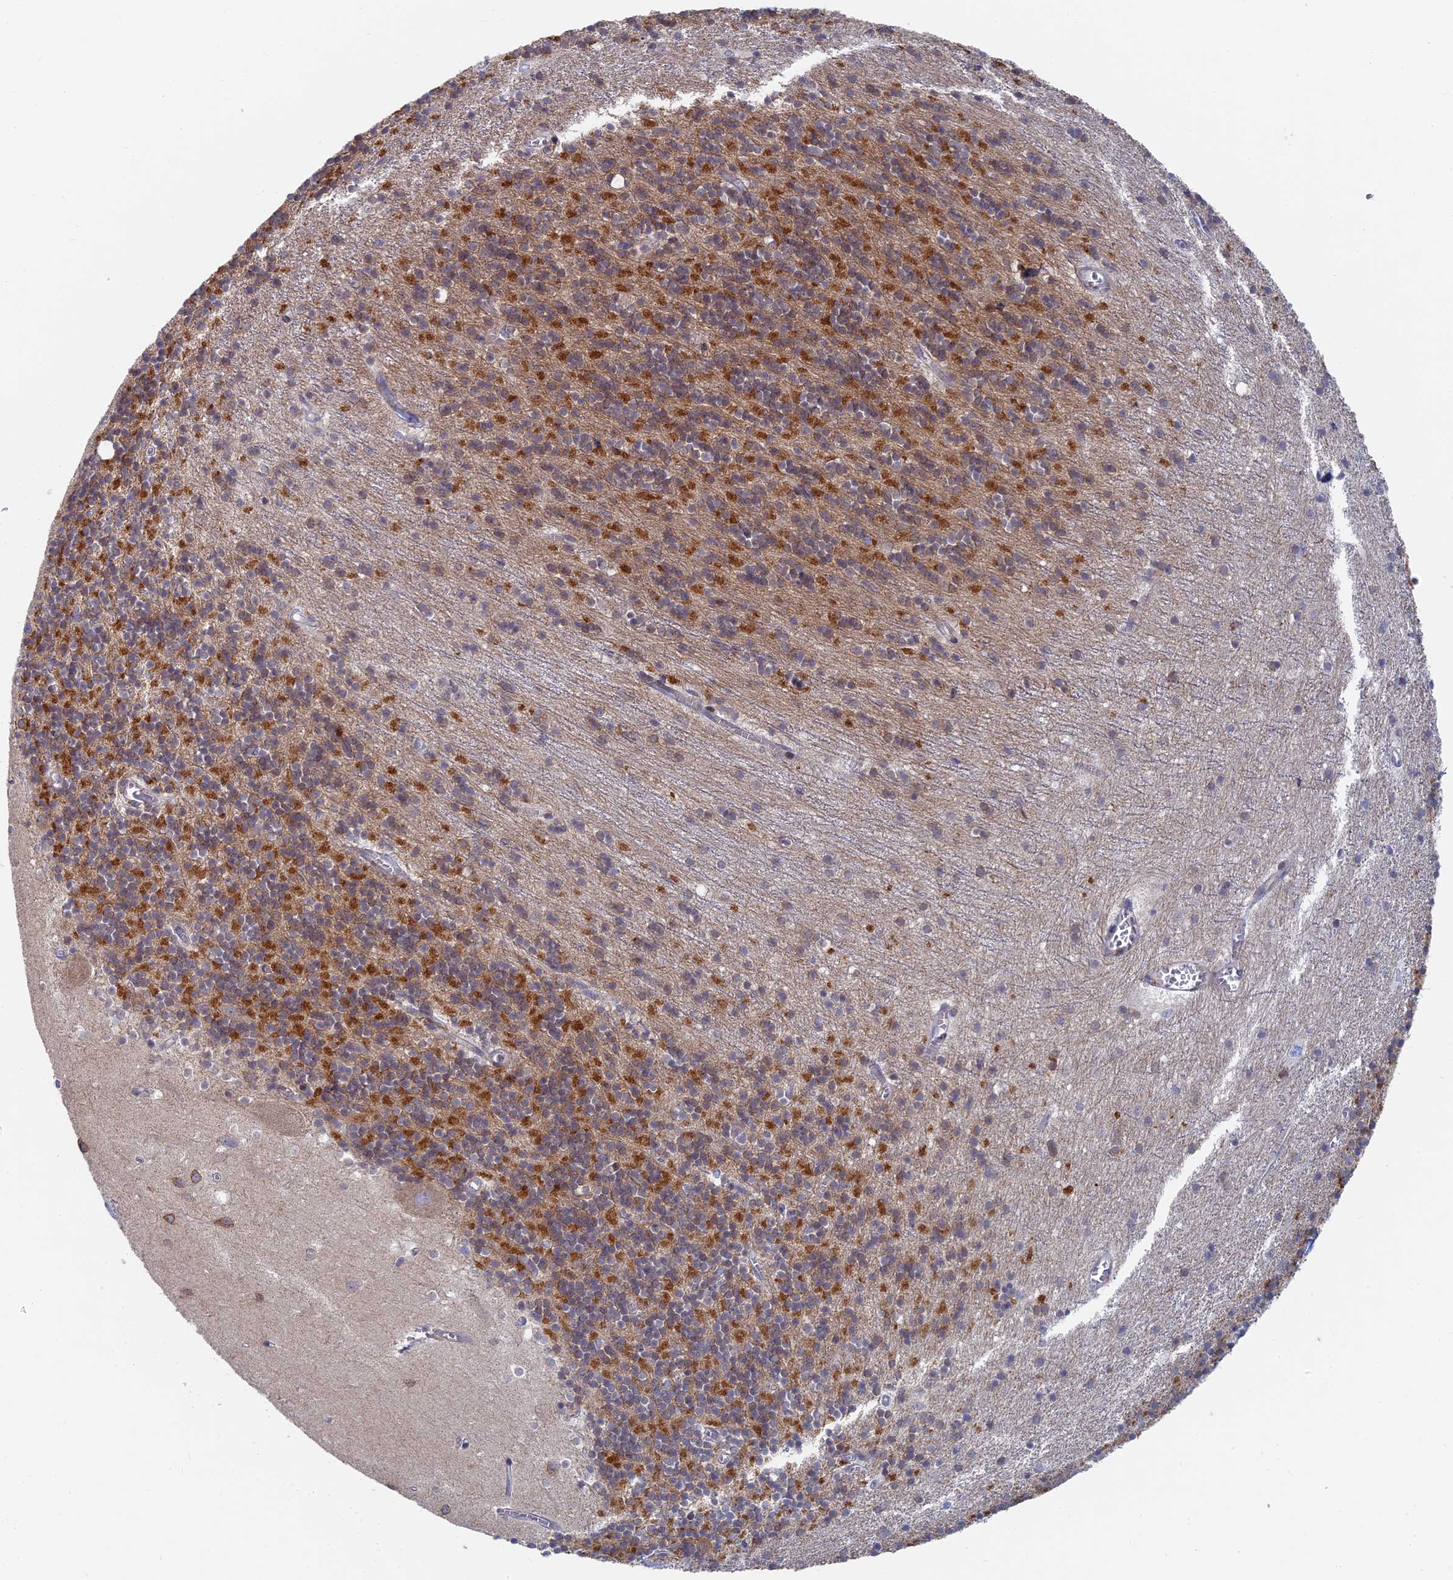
{"staining": {"intensity": "moderate", "quantity": "25%-75%", "location": "cytoplasmic/membranous"}, "tissue": "cerebellum", "cell_type": "Cells in granular layer", "image_type": "normal", "snomed": [{"axis": "morphology", "description": "Normal tissue, NOS"}, {"axis": "topography", "description": "Cerebellum"}], "caption": "Cells in granular layer display medium levels of moderate cytoplasmic/membranous positivity in about 25%-75% of cells in unremarkable human cerebellum.", "gene": "TBC1D30", "patient": {"sex": "male", "age": 54}}